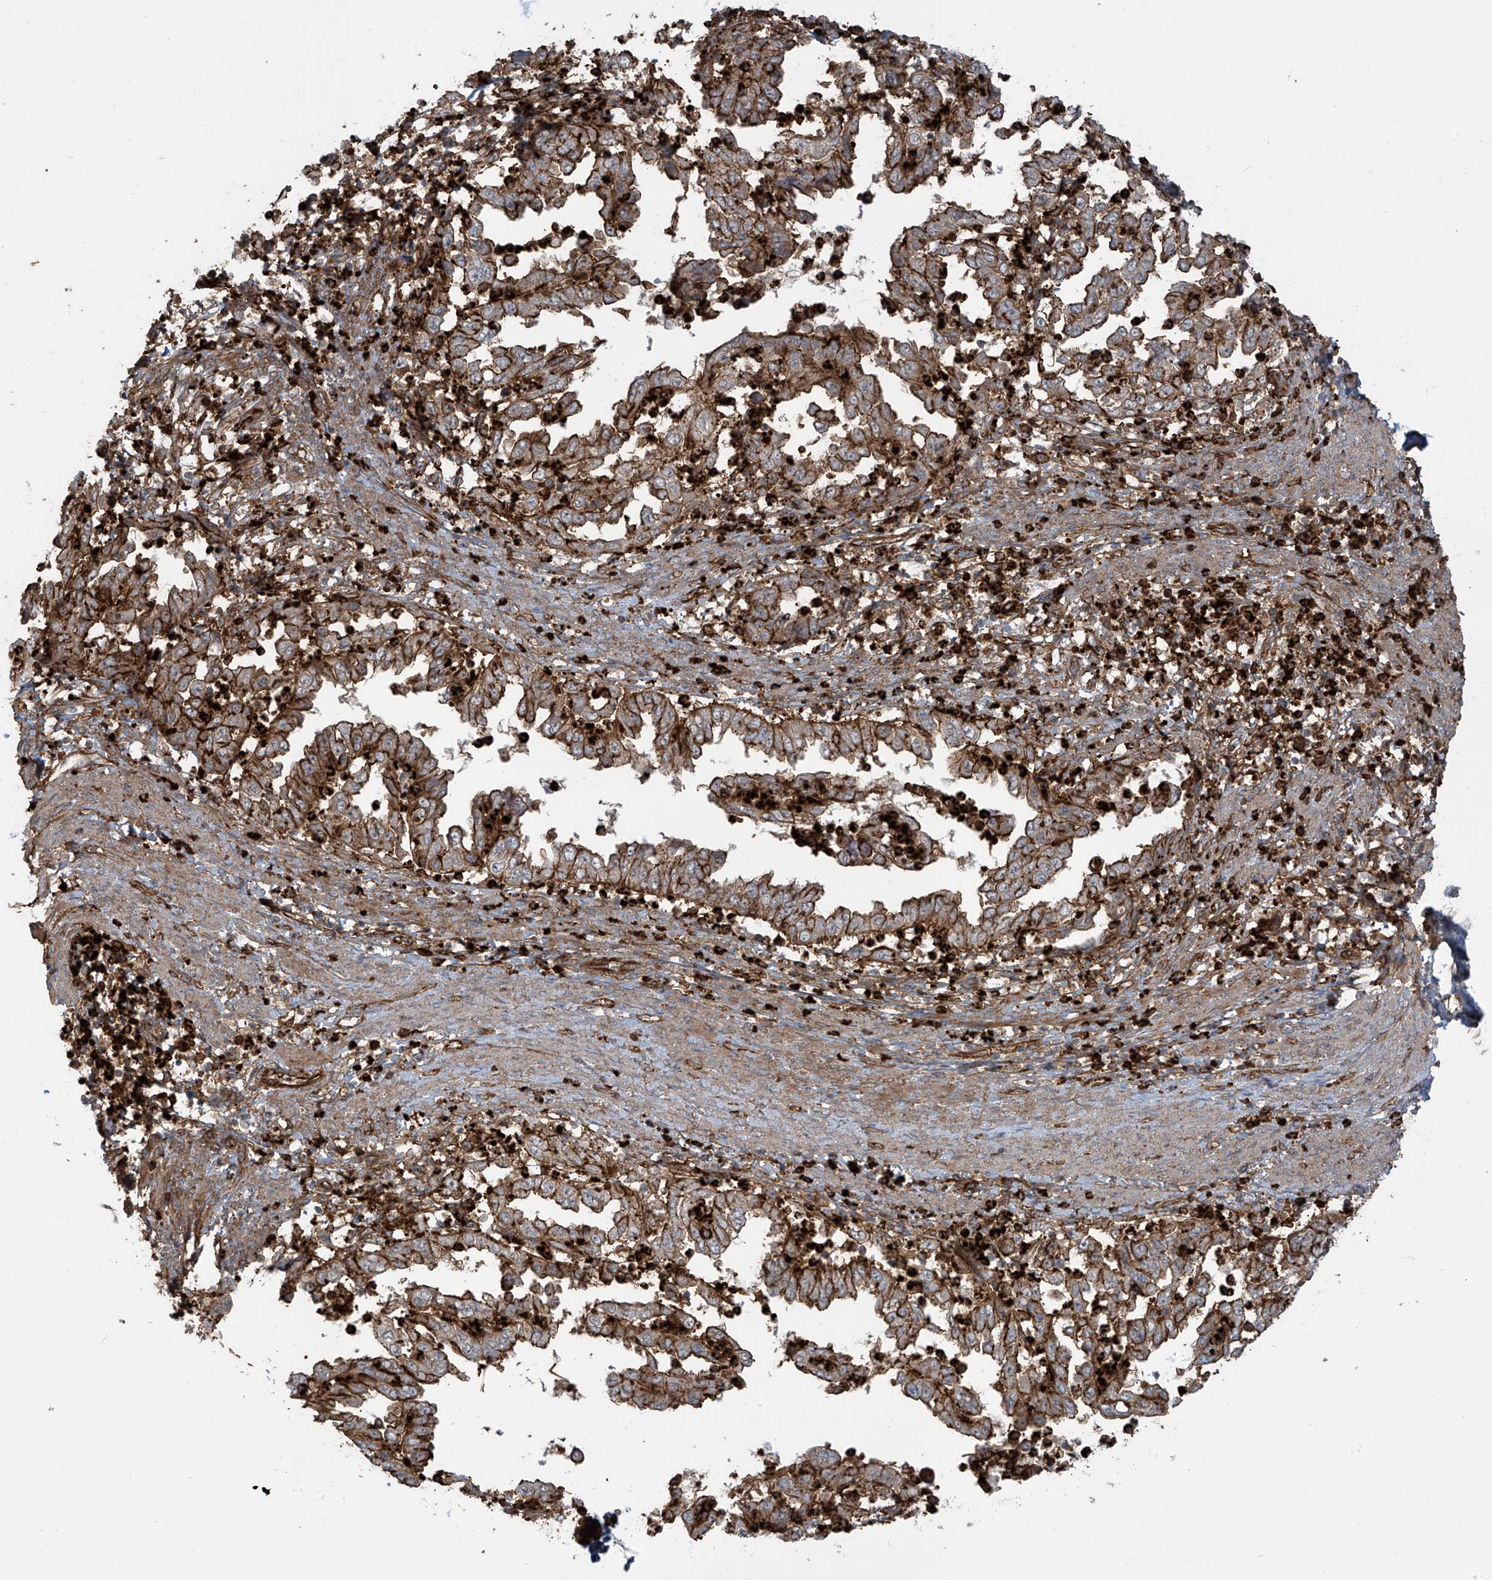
{"staining": {"intensity": "strong", "quantity": ">75%", "location": "cytoplasmic/membranous"}, "tissue": "endometrial cancer", "cell_type": "Tumor cells", "image_type": "cancer", "snomed": [{"axis": "morphology", "description": "Adenocarcinoma, NOS"}, {"axis": "topography", "description": "Endometrium"}], "caption": "A histopathology image of human endometrial adenocarcinoma stained for a protein shows strong cytoplasmic/membranous brown staining in tumor cells.", "gene": "SLC9A2", "patient": {"sex": "female", "age": 85}}